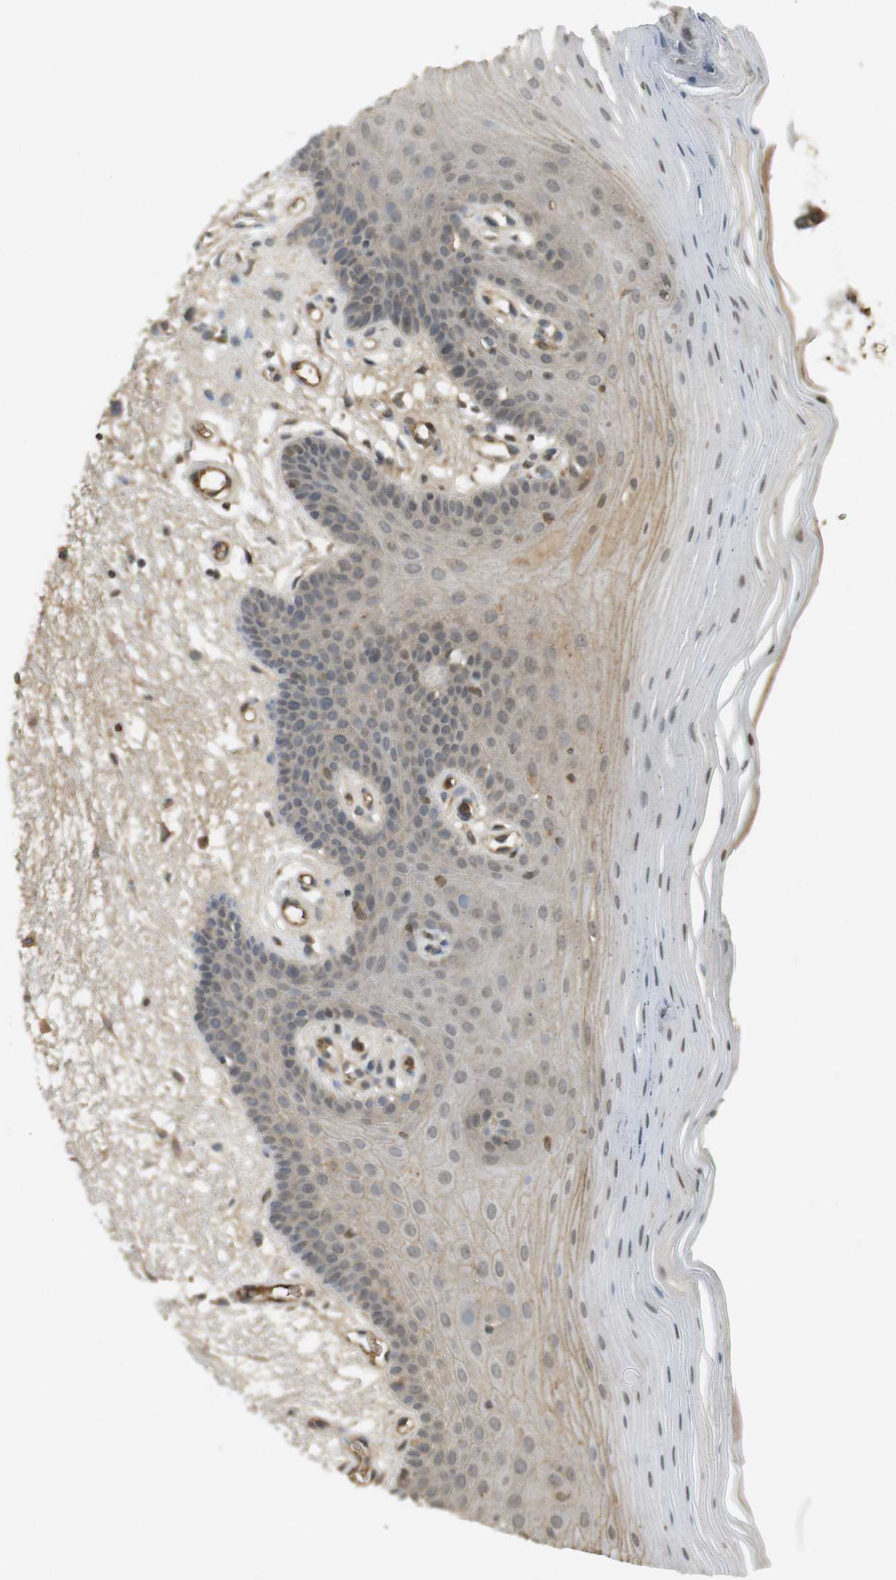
{"staining": {"intensity": "weak", "quantity": "<25%", "location": "nuclear"}, "tissue": "oral mucosa", "cell_type": "Squamous epithelial cells", "image_type": "normal", "snomed": [{"axis": "morphology", "description": "Normal tissue, NOS"}, {"axis": "morphology", "description": "Squamous cell carcinoma, NOS"}, {"axis": "topography", "description": "Skeletal muscle"}, {"axis": "topography", "description": "Oral tissue"}, {"axis": "topography", "description": "Head-Neck"}], "caption": "IHC photomicrograph of unremarkable oral mucosa stained for a protein (brown), which displays no expression in squamous epithelial cells.", "gene": "SRR", "patient": {"sex": "male", "age": 71}}